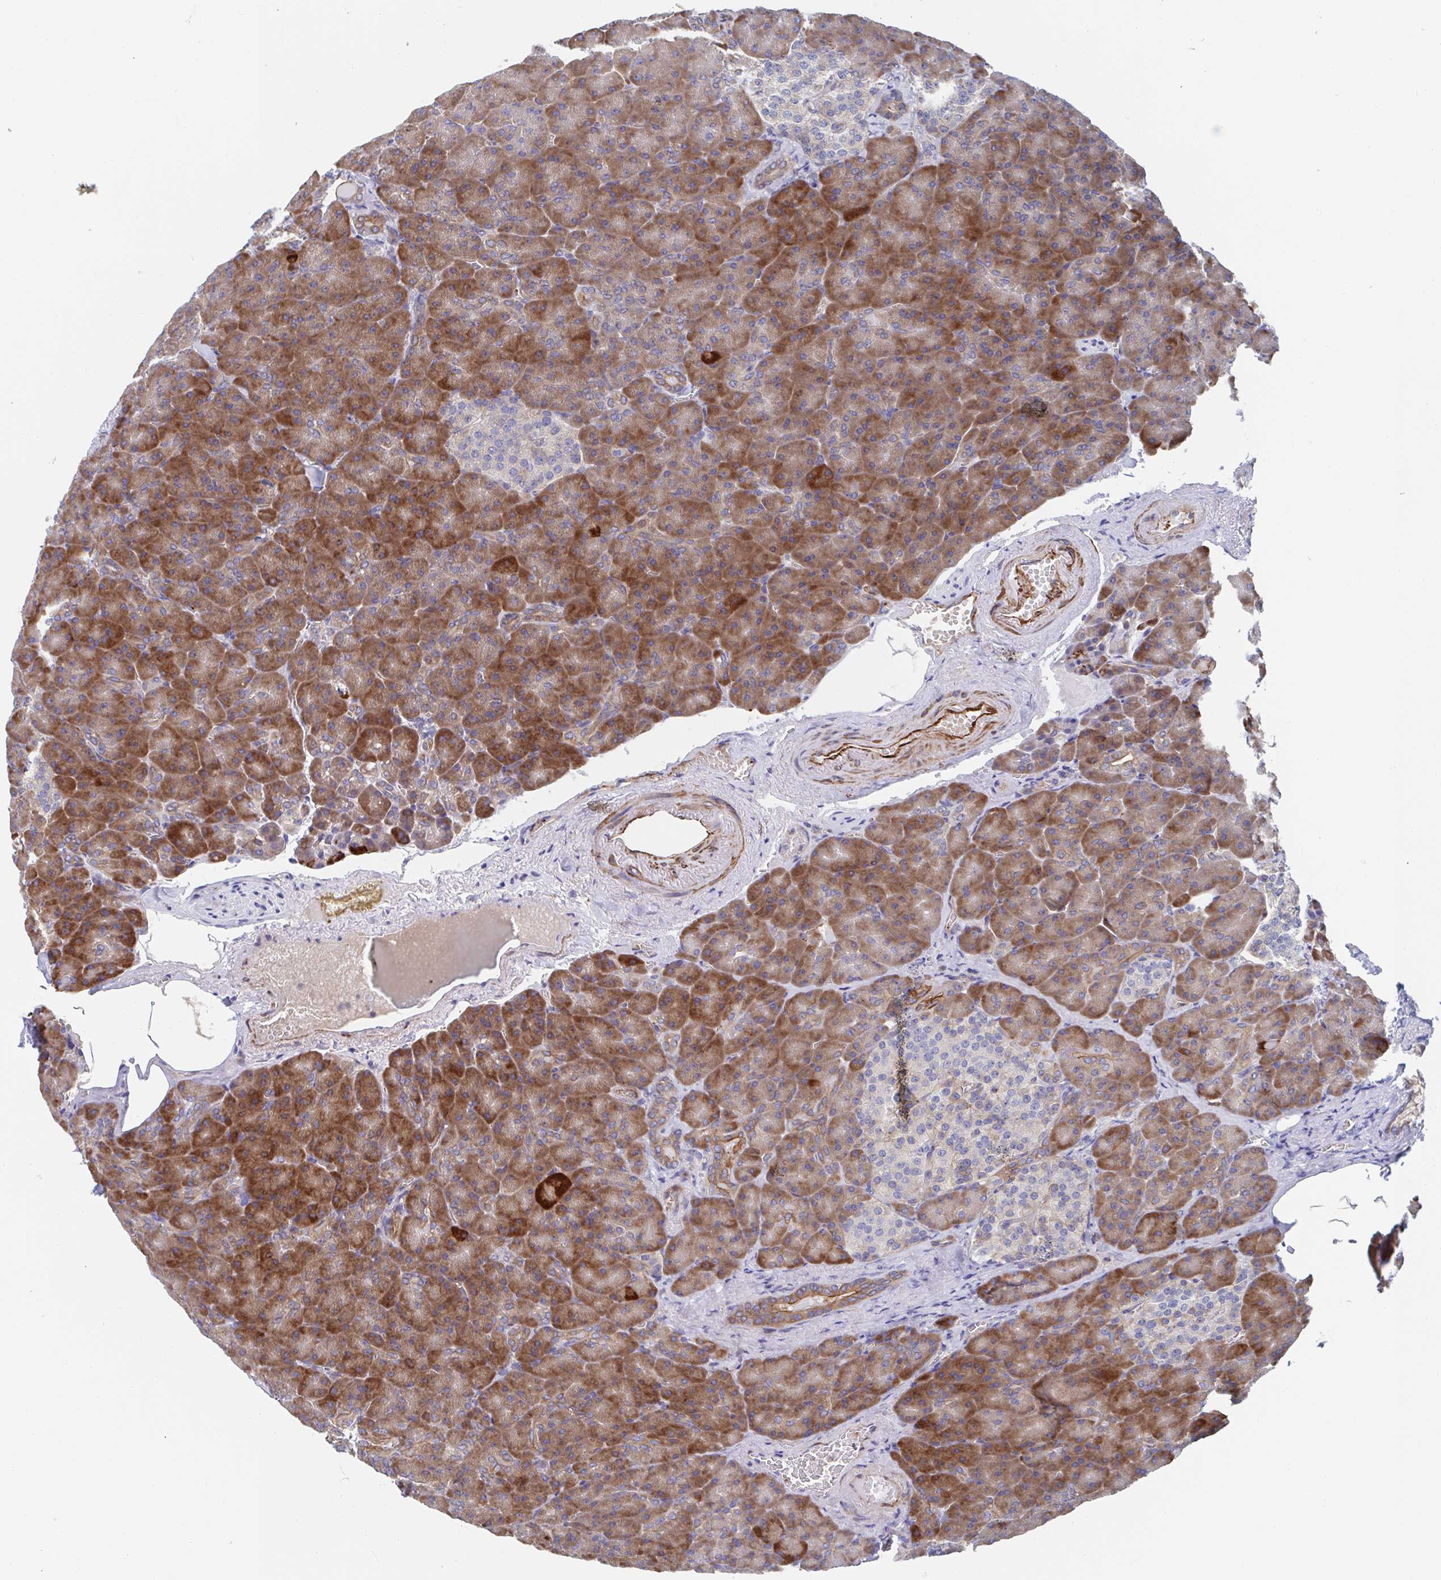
{"staining": {"intensity": "moderate", "quantity": ">75%", "location": "cytoplasmic/membranous"}, "tissue": "pancreas", "cell_type": "Exocrine glandular cells", "image_type": "normal", "snomed": [{"axis": "morphology", "description": "Normal tissue, NOS"}, {"axis": "topography", "description": "Pancreas"}], "caption": "Exocrine glandular cells exhibit medium levels of moderate cytoplasmic/membranous positivity in about >75% of cells in normal human pancreas.", "gene": "KLC3", "patient": {"sex": "female", "age": 74}}